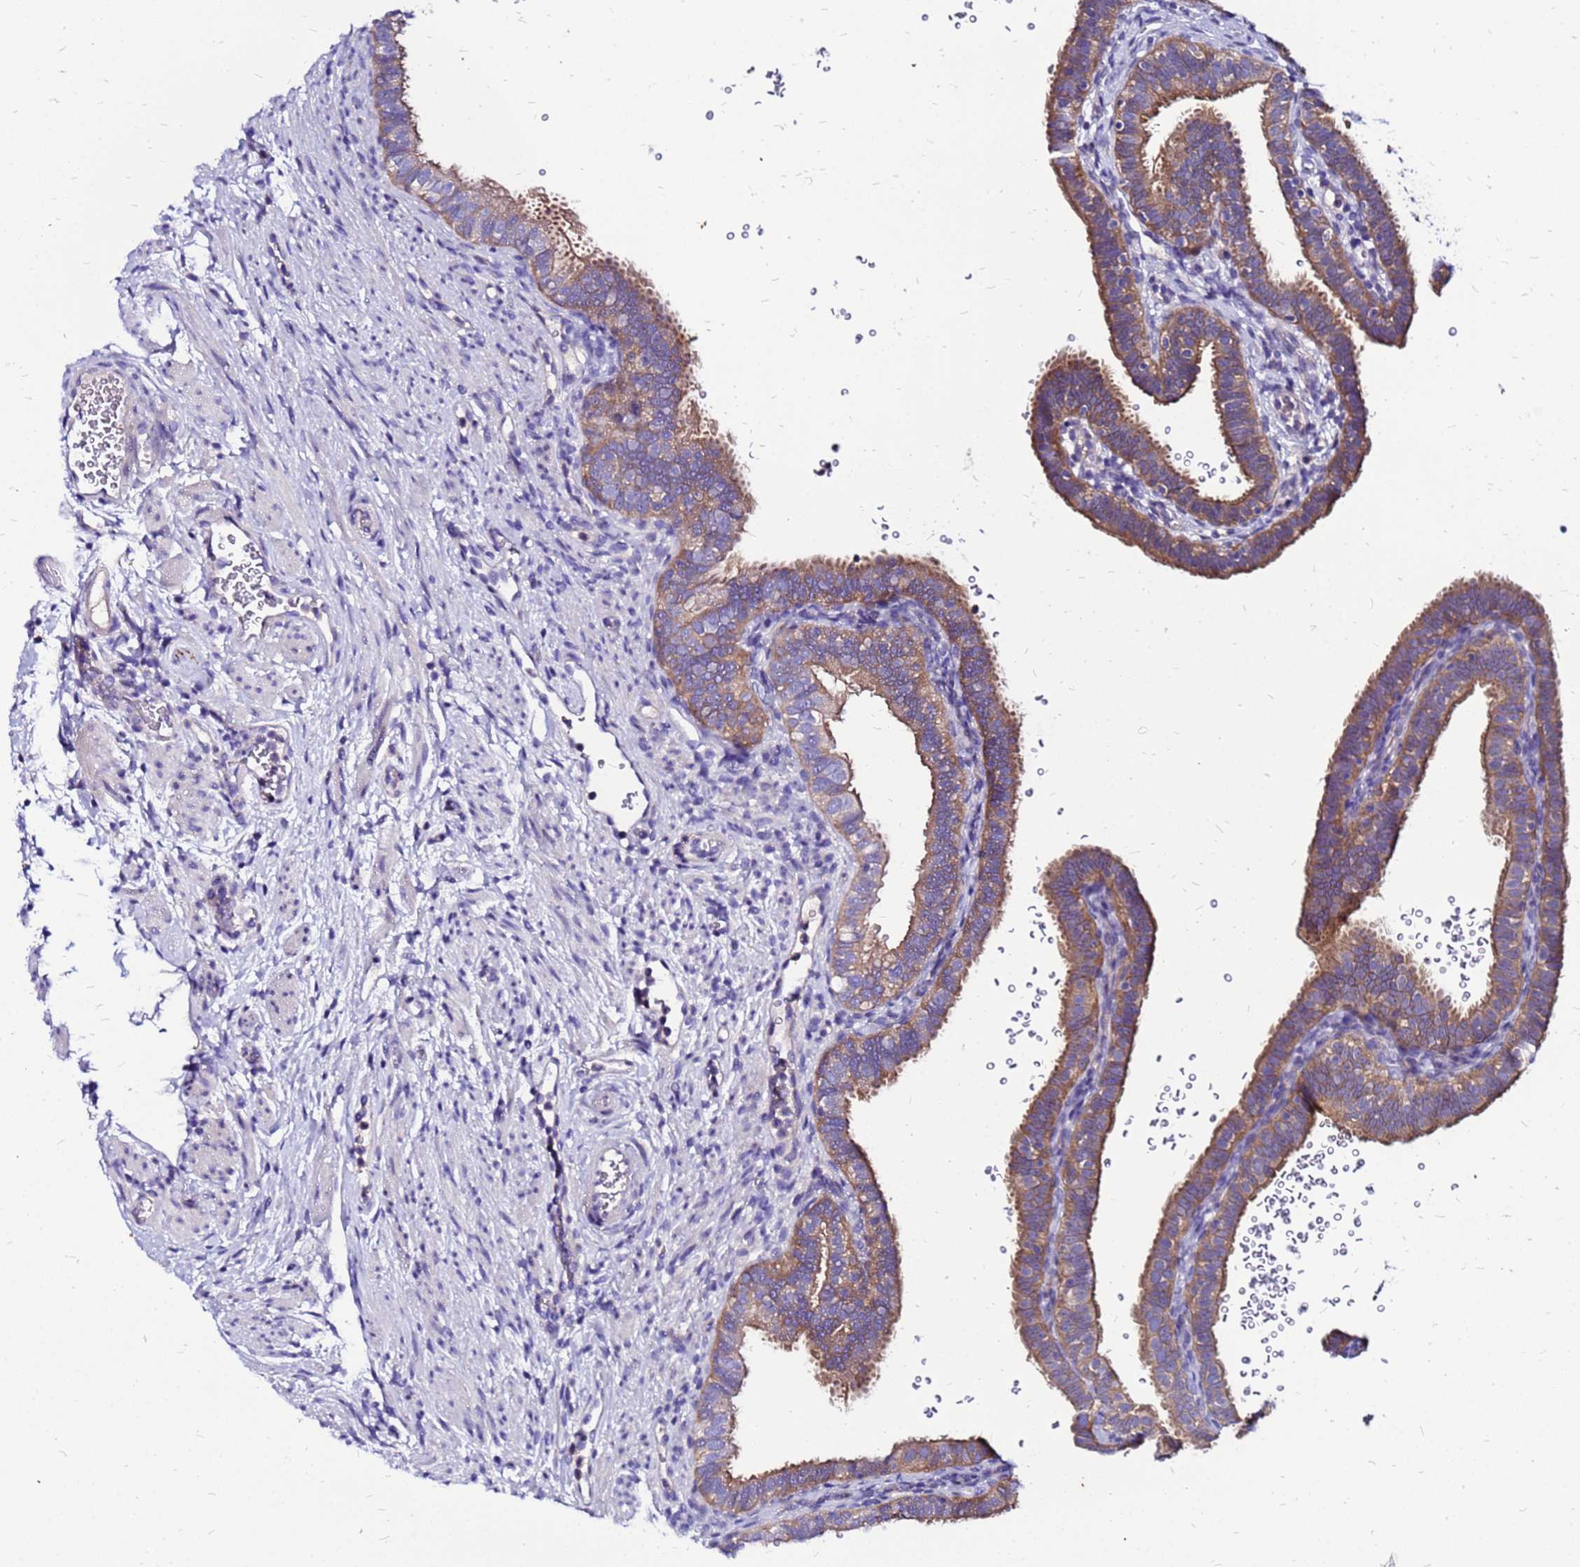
{"staining": {"intensity": "moderate", "quantity": ">75%", "location": "cytoplasmic/membranous"}, "tissue": "fallopian tube", "cell_type": "Glandular cells", "image_type": "normal", "snomed": [{"axis": "morphology", "description": "Normal tissue, NOS"}, {"axis": "topography", "description": "Fallopian tube"}], "caption": "Moderate cytoplasmic/membranous positivity is present in approximately >75% of glandular cells in unremarkable fallopian tube. The staining was performed using DAB (3,3'-diaminobenzidine), with brown indicating positive protein expression. Nuclei are stained blue with hematoxylin.", "gene": "ARHGEF35", "patient": {"sex": "female", "age": 41}}